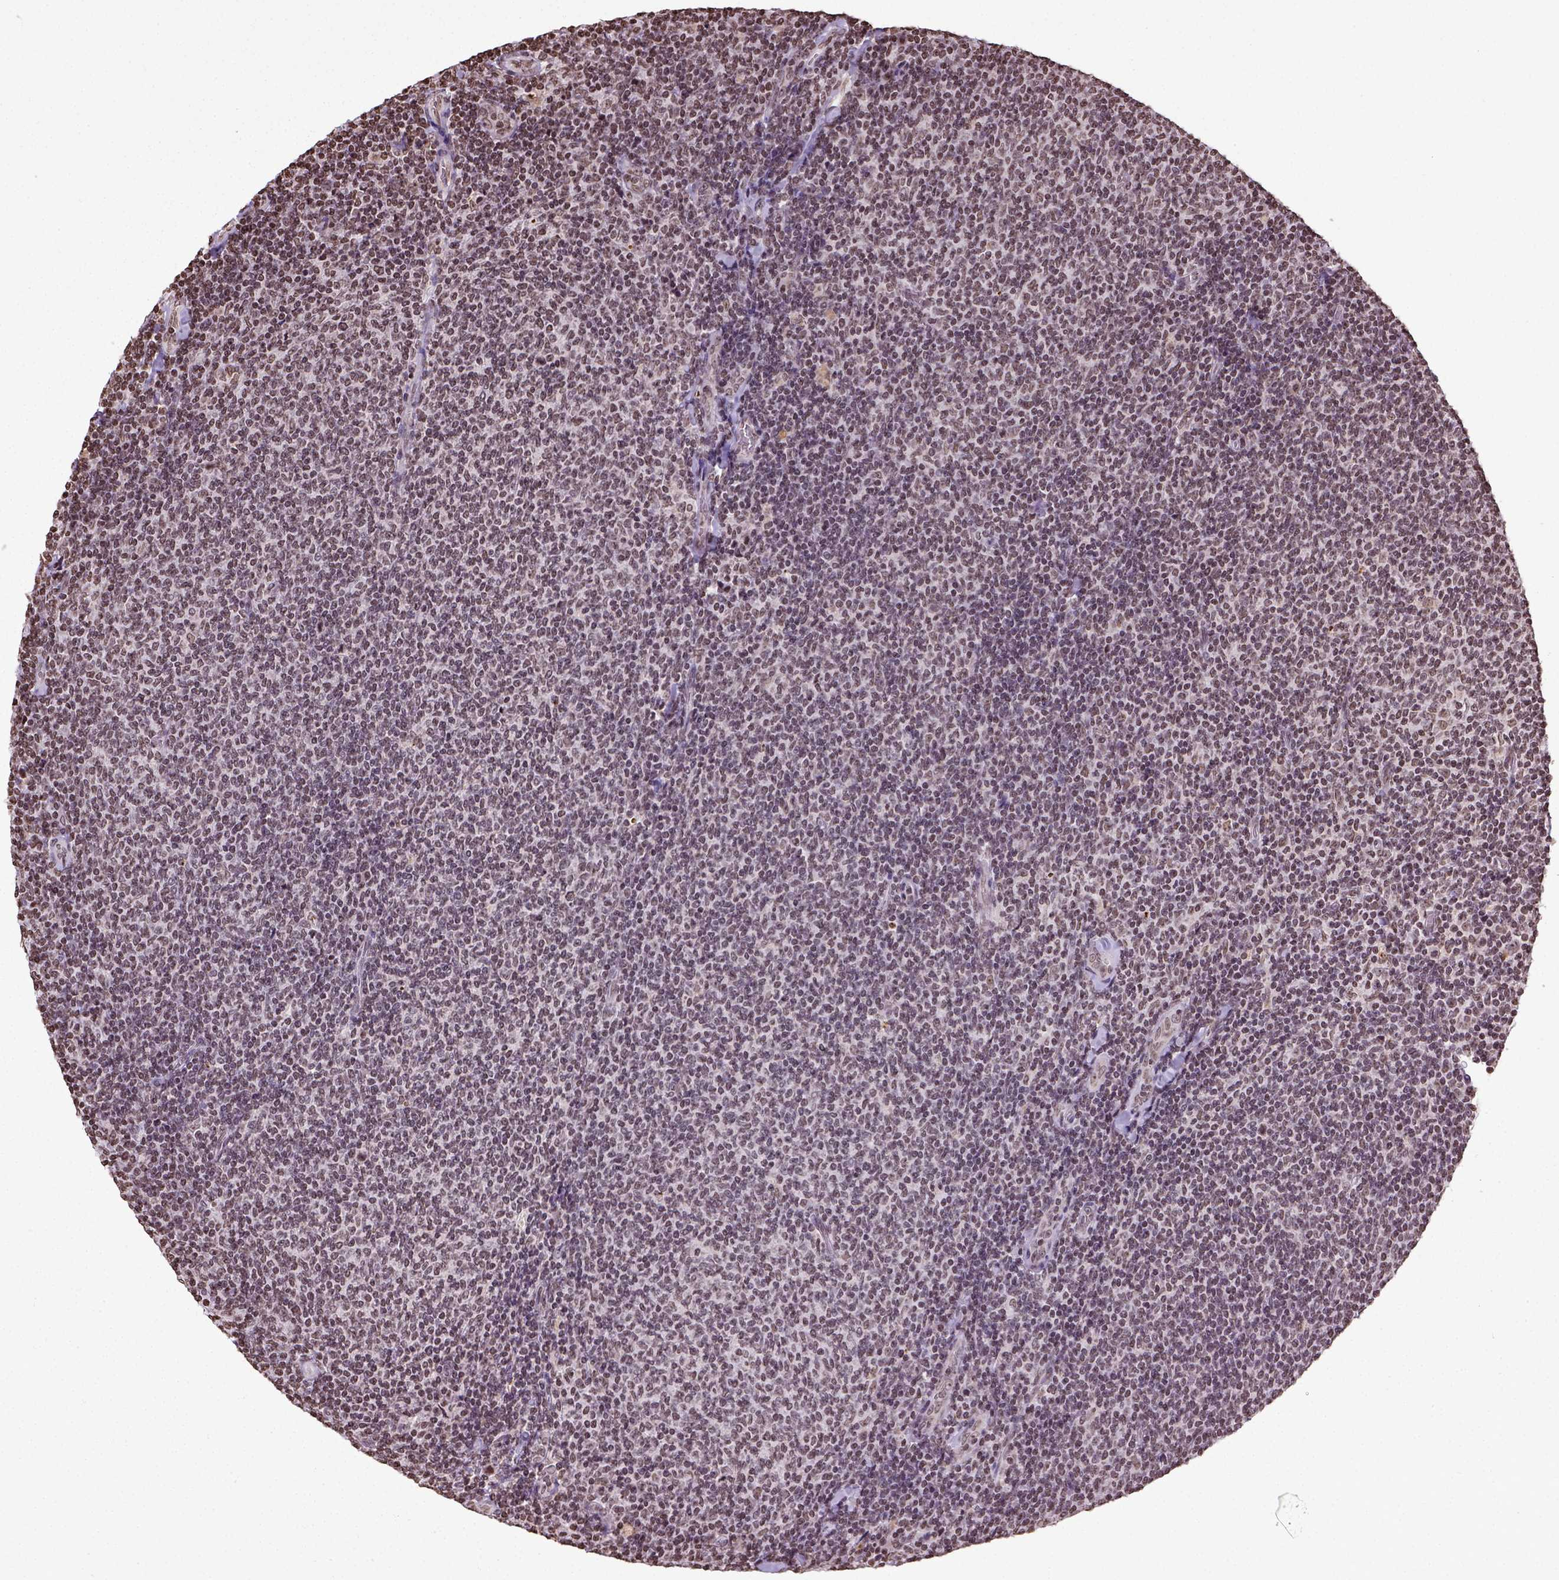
{"staining": {"intensity": "weak", "quantity": "25%-75%", "location": "nuclear"}, "tissue": "lymphoma", "cell_type": "Tumor cells", "image_type": "cancer", "snomed": [{"axis": "morphology", "description": "Malignant lymphoma, non-Hodgkin's type, Low grade"}, {"axis": "topography", "description": "Lymph node"}], "caption": "An IHC micrograph of tumor tissue is shown. Protein staining in brown highlights weak nuclear positivity in malignant lymphoma, non-Hodgkin's type (low-grade) within tumor cells. (Brightfield microscopy of DAB IHC at high magnification).", "gene": "ZNF75D", "patient": {"sex": "male", "age": 52}}